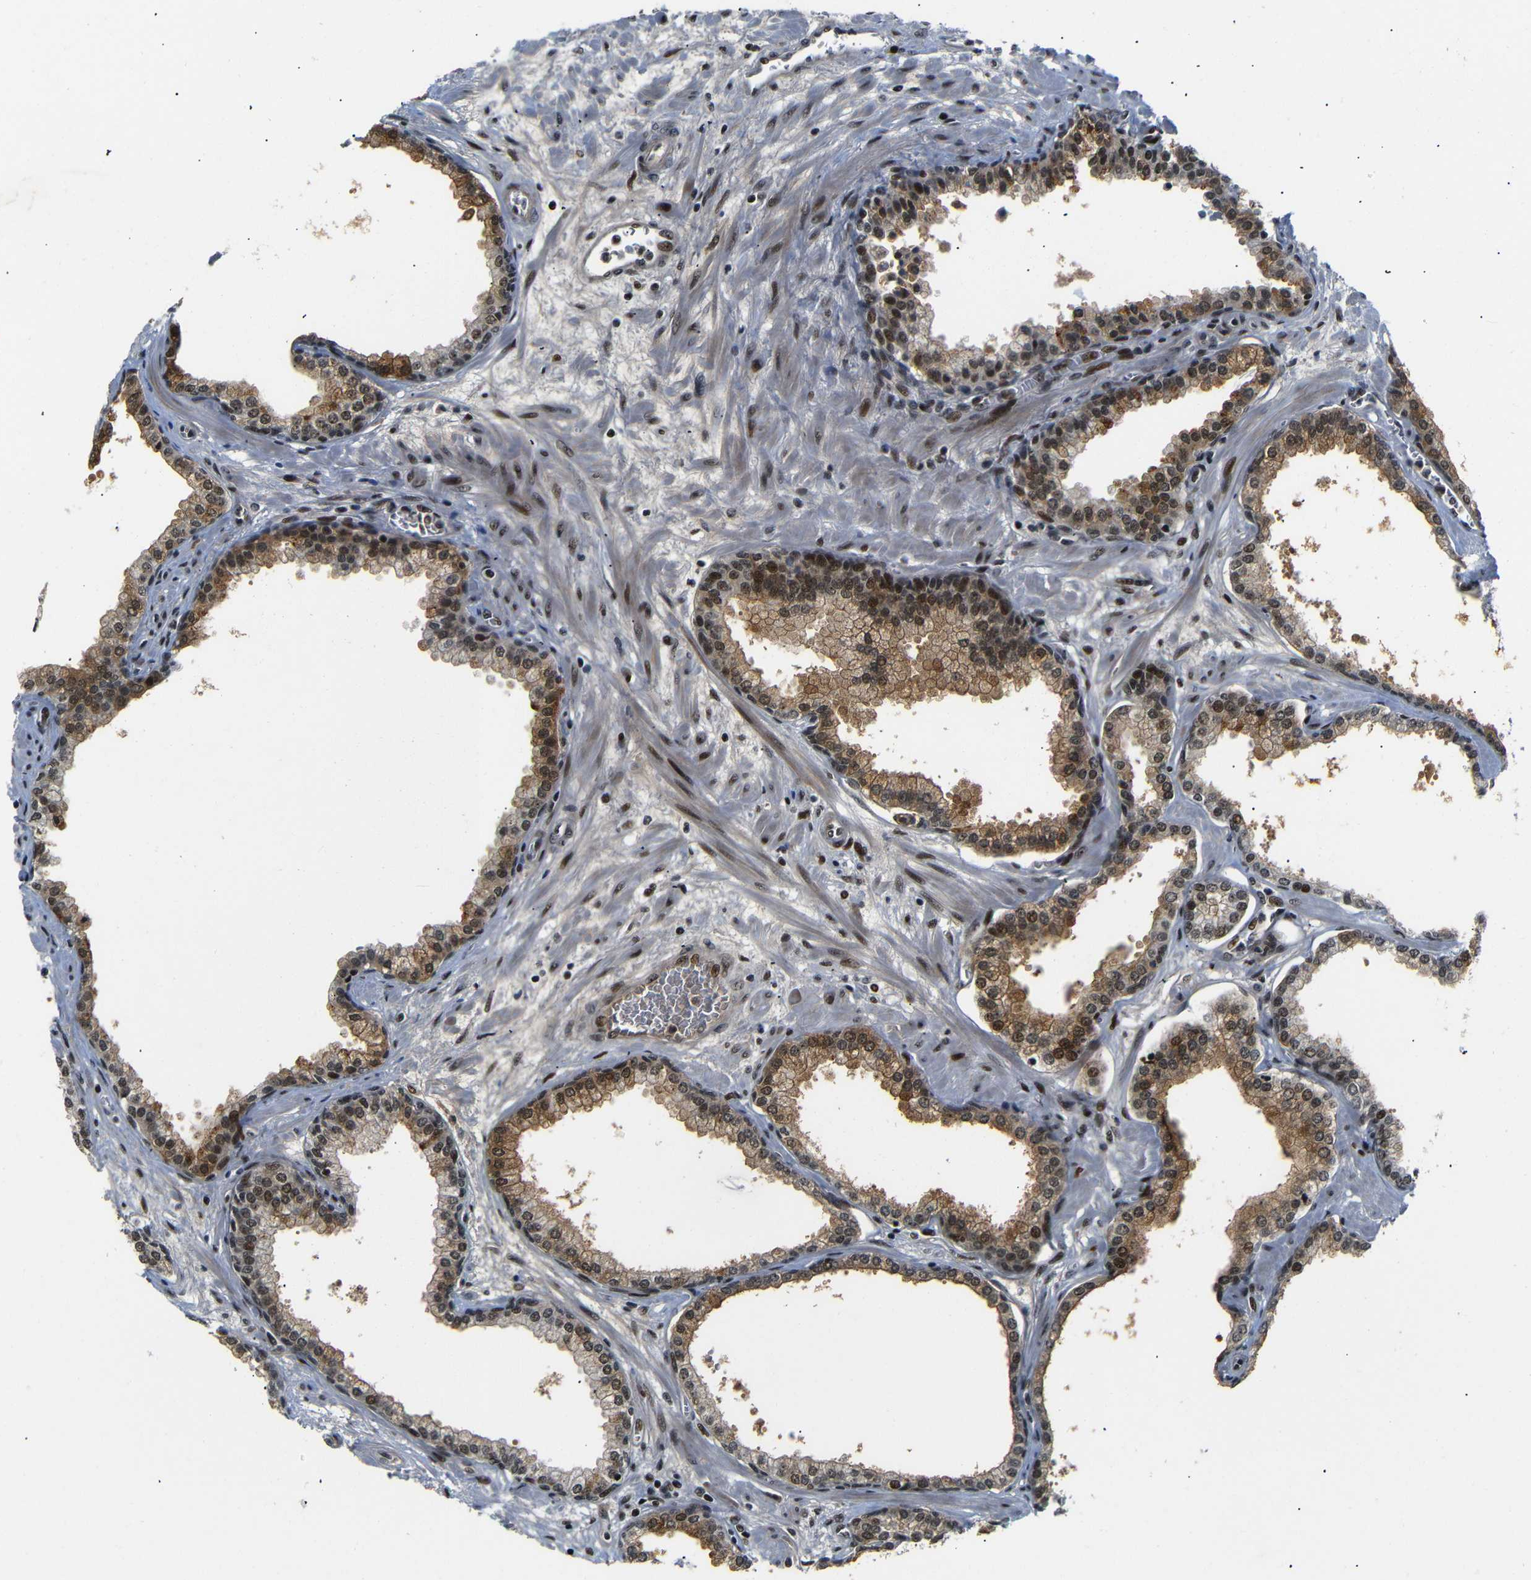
{"staining": {"intensity": "strong", "quantity": ">75%", "location": "cytoplasmic/membranous,nuclear"}, "tissue": "prostate", "cell_type": "Glandular cells", "image_type": "normal", "snomed": [{"axis": "morphology", "description": "Normal tissue, NOS"}, {"axis": "morphology", "description": "Urothelial carcinoma, Low grade"}, {"axis": "topography", "description": "Urinary bladder"}, {"axis": "topography", "description": "Prostate"}], "caption": "DAB immunohistochemical staining of unremarkable human prostate demonstrates strong cytoplasmic/membranous,nuclear protein staining in approximately >75% of glandular cells. The staining was performed using DAB, with brown indicating positive protein expression. Nuclei are stained blue with hematoxylin.", "gene": "SETDB2", "patient": {"sex": "male", "age": 60}}